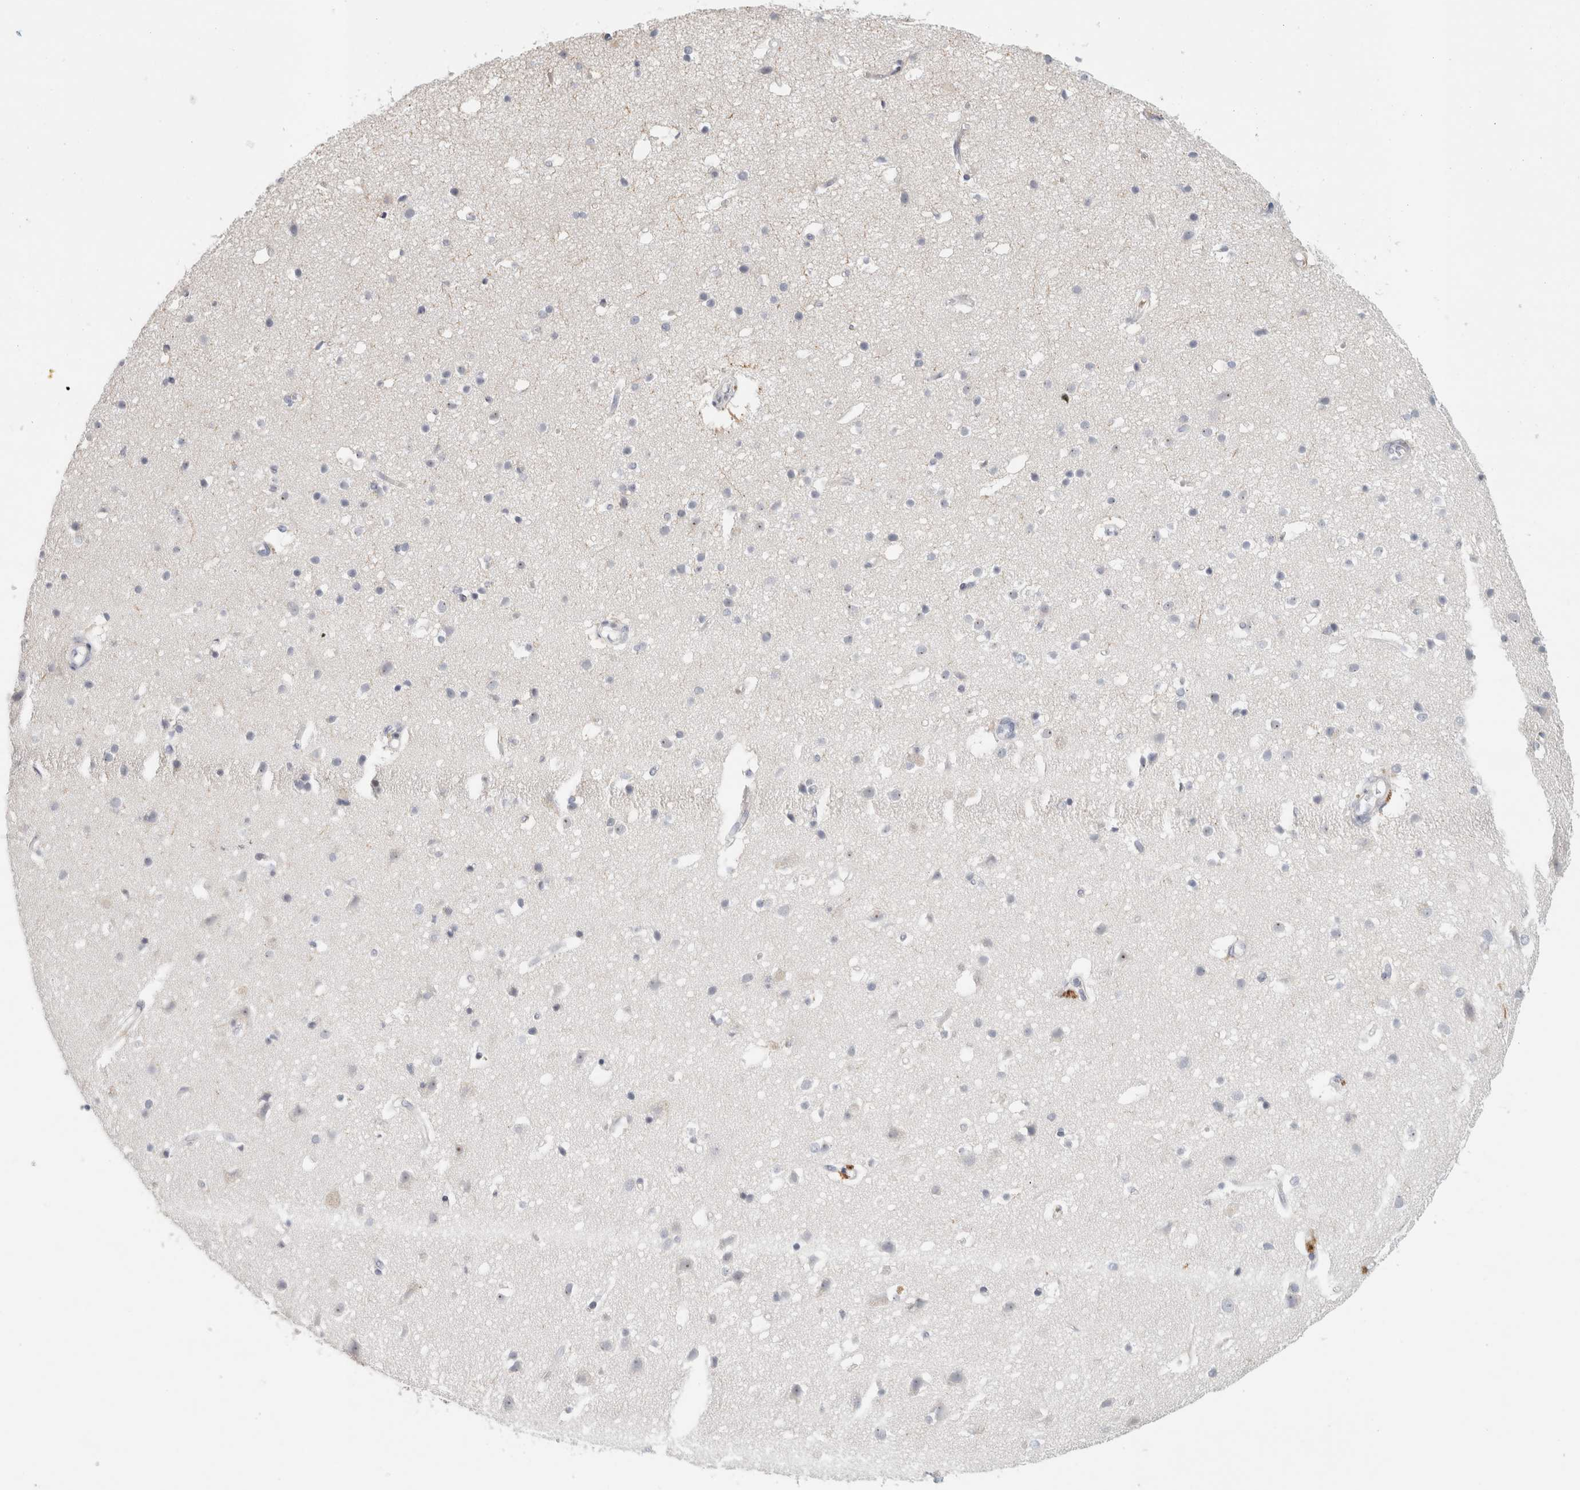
{"staining": {"intensity": "negative", "quantity": "none", "location": "none"}, "tissue": "cerebral cortex", "cell_type": "Endothelial cells", "image_type": "normal", "snomed": [{"axis": "morphology", "description": "Normal tissue, NOS"}, {"axis": "topography", "description": "Cerebral cortex"}], "caption": "High power microscopy histopathology image of an immunohistochemistry (IHC) micrograph of normal cerebral cortex, revealing no significant staining in endothelial cells.", "gene": "STK31", "patient": {"sex": "male", "age": 54}}